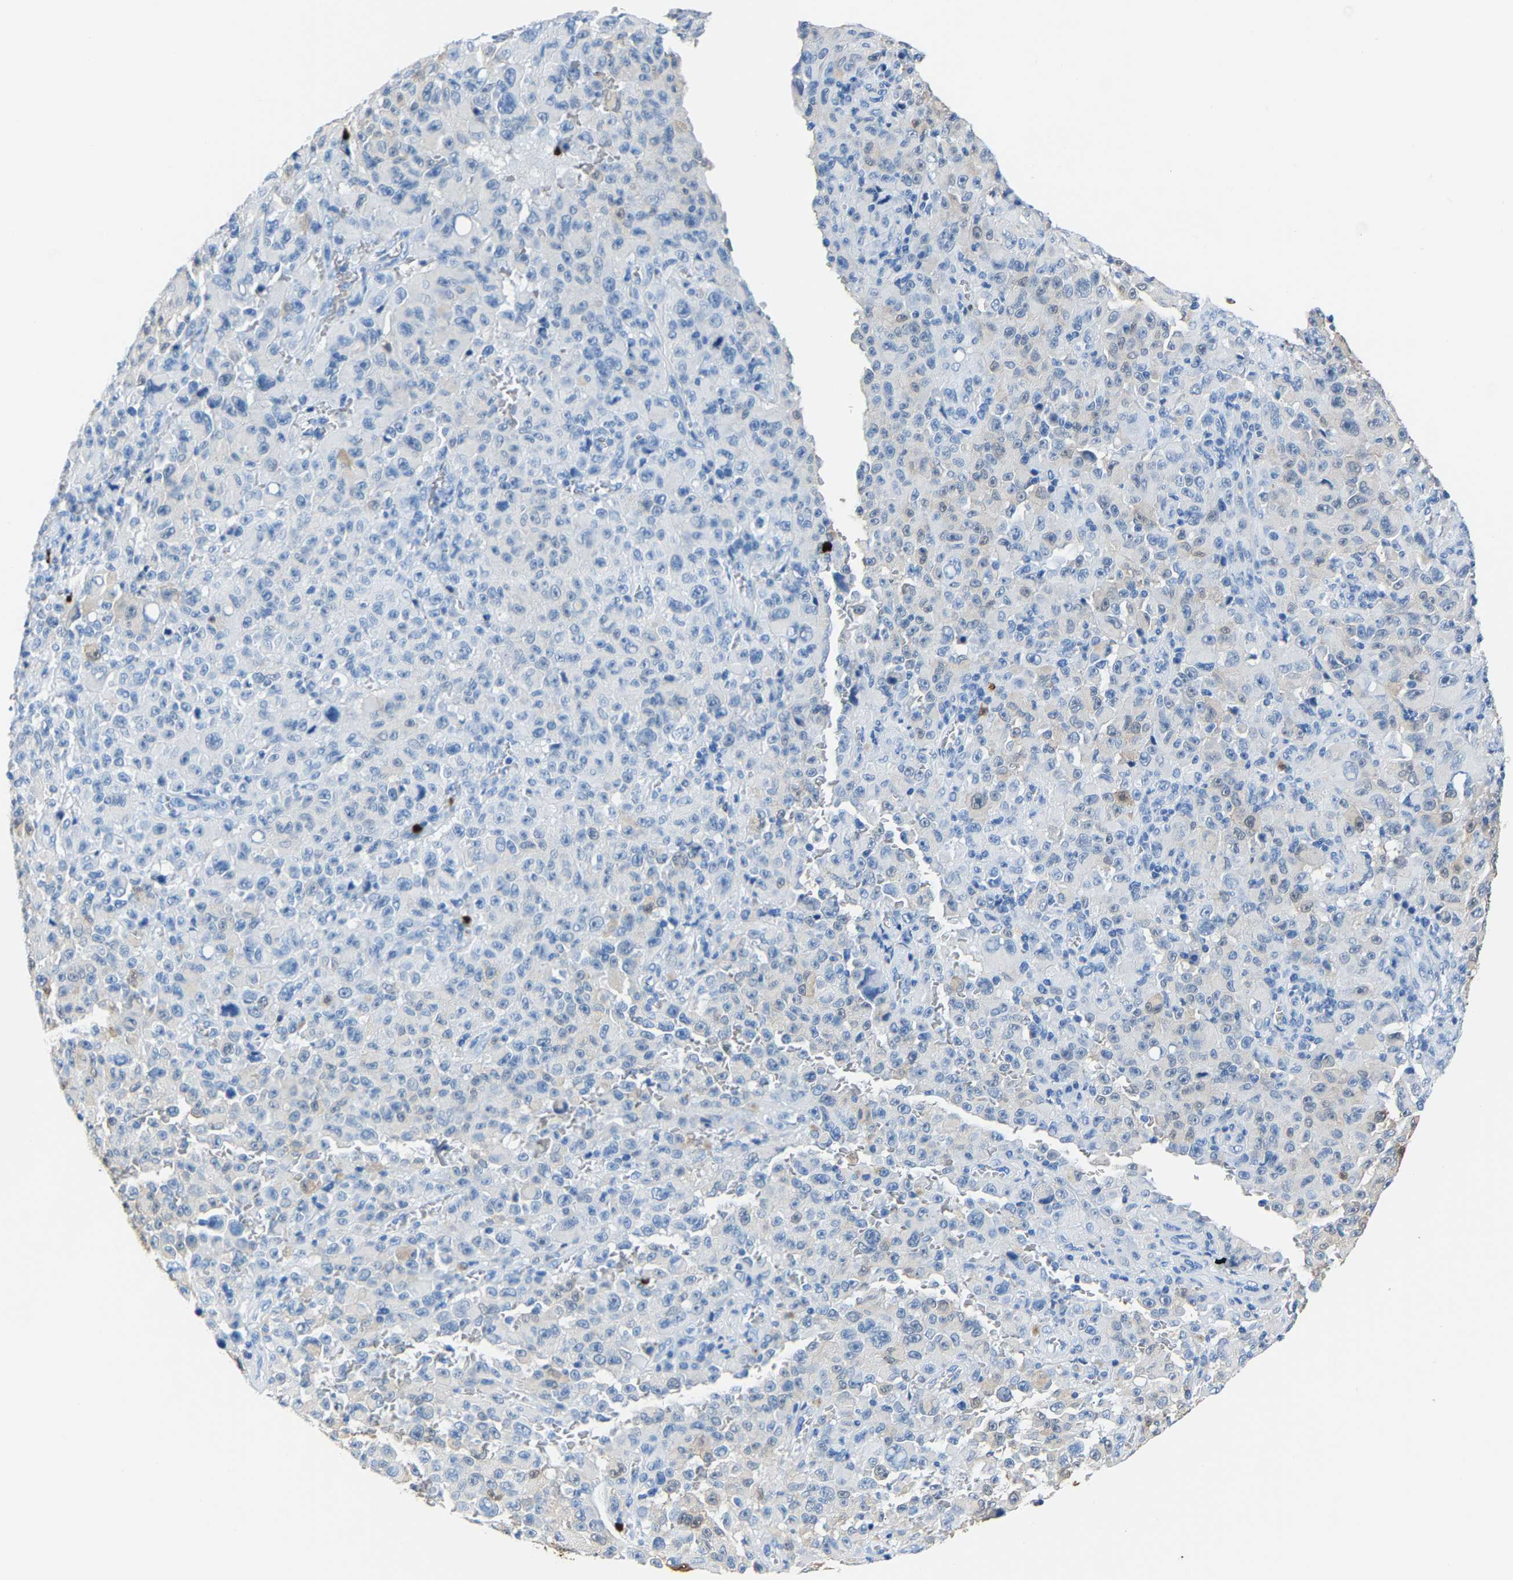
{"staining": {"intensity": "negative", "quantity": "none", "location": "none"}, "tissue": "melanoma", "cell_type": "Tumor cells", "image_type": "cancer", "snomed": [{"axis": "morphology", "description": "Malignant melanoma, NOS"}, {"axis": "topography", "description": "Skin"}], "caption": "Human malignant melanoma stained for a protein using immunohistochemistry (IHC) displays no expression in tumor cells.", "gene": "S100P", "patient": {"sex": "female", "age": 82}}